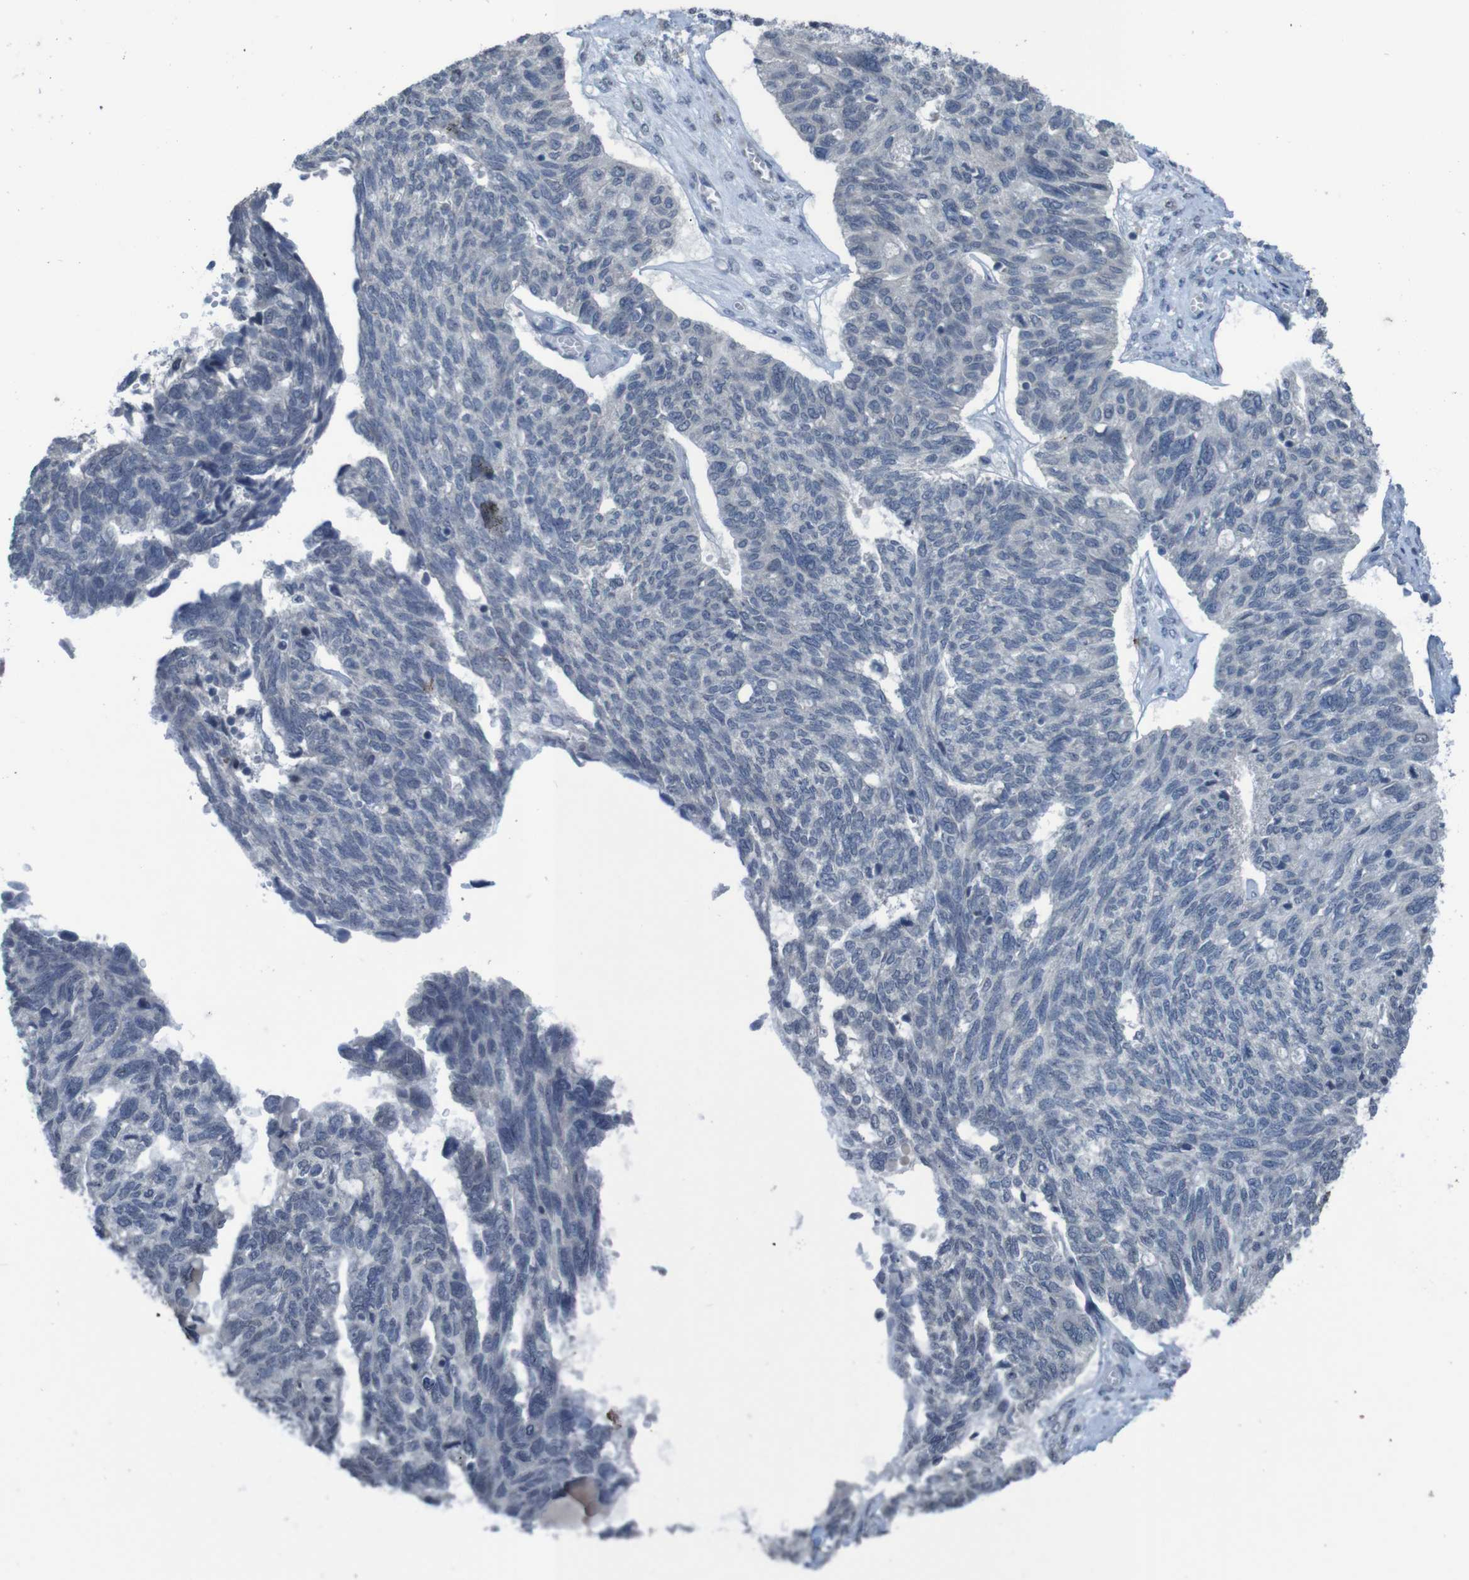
{"staining": {"intensity": "negative", "quantity": "none", "location": "none"}, "tissue": "ovarian cancer", "cell_type": "Tumor cells", "image_type": "cancer", "snomed": [{"axis": "morphology", "description": "Cystadenocarcinoma, serous, NOS"}, {"axis": "topography", "description": "Ovary"}], "caption": "Micrograph shows no protein staining in tumor cells of ovarian cancer (serous cystadenocarcinoma) tissue.", "gene": "CLDN18", "patient": {"sex": "female", "age": 79}}